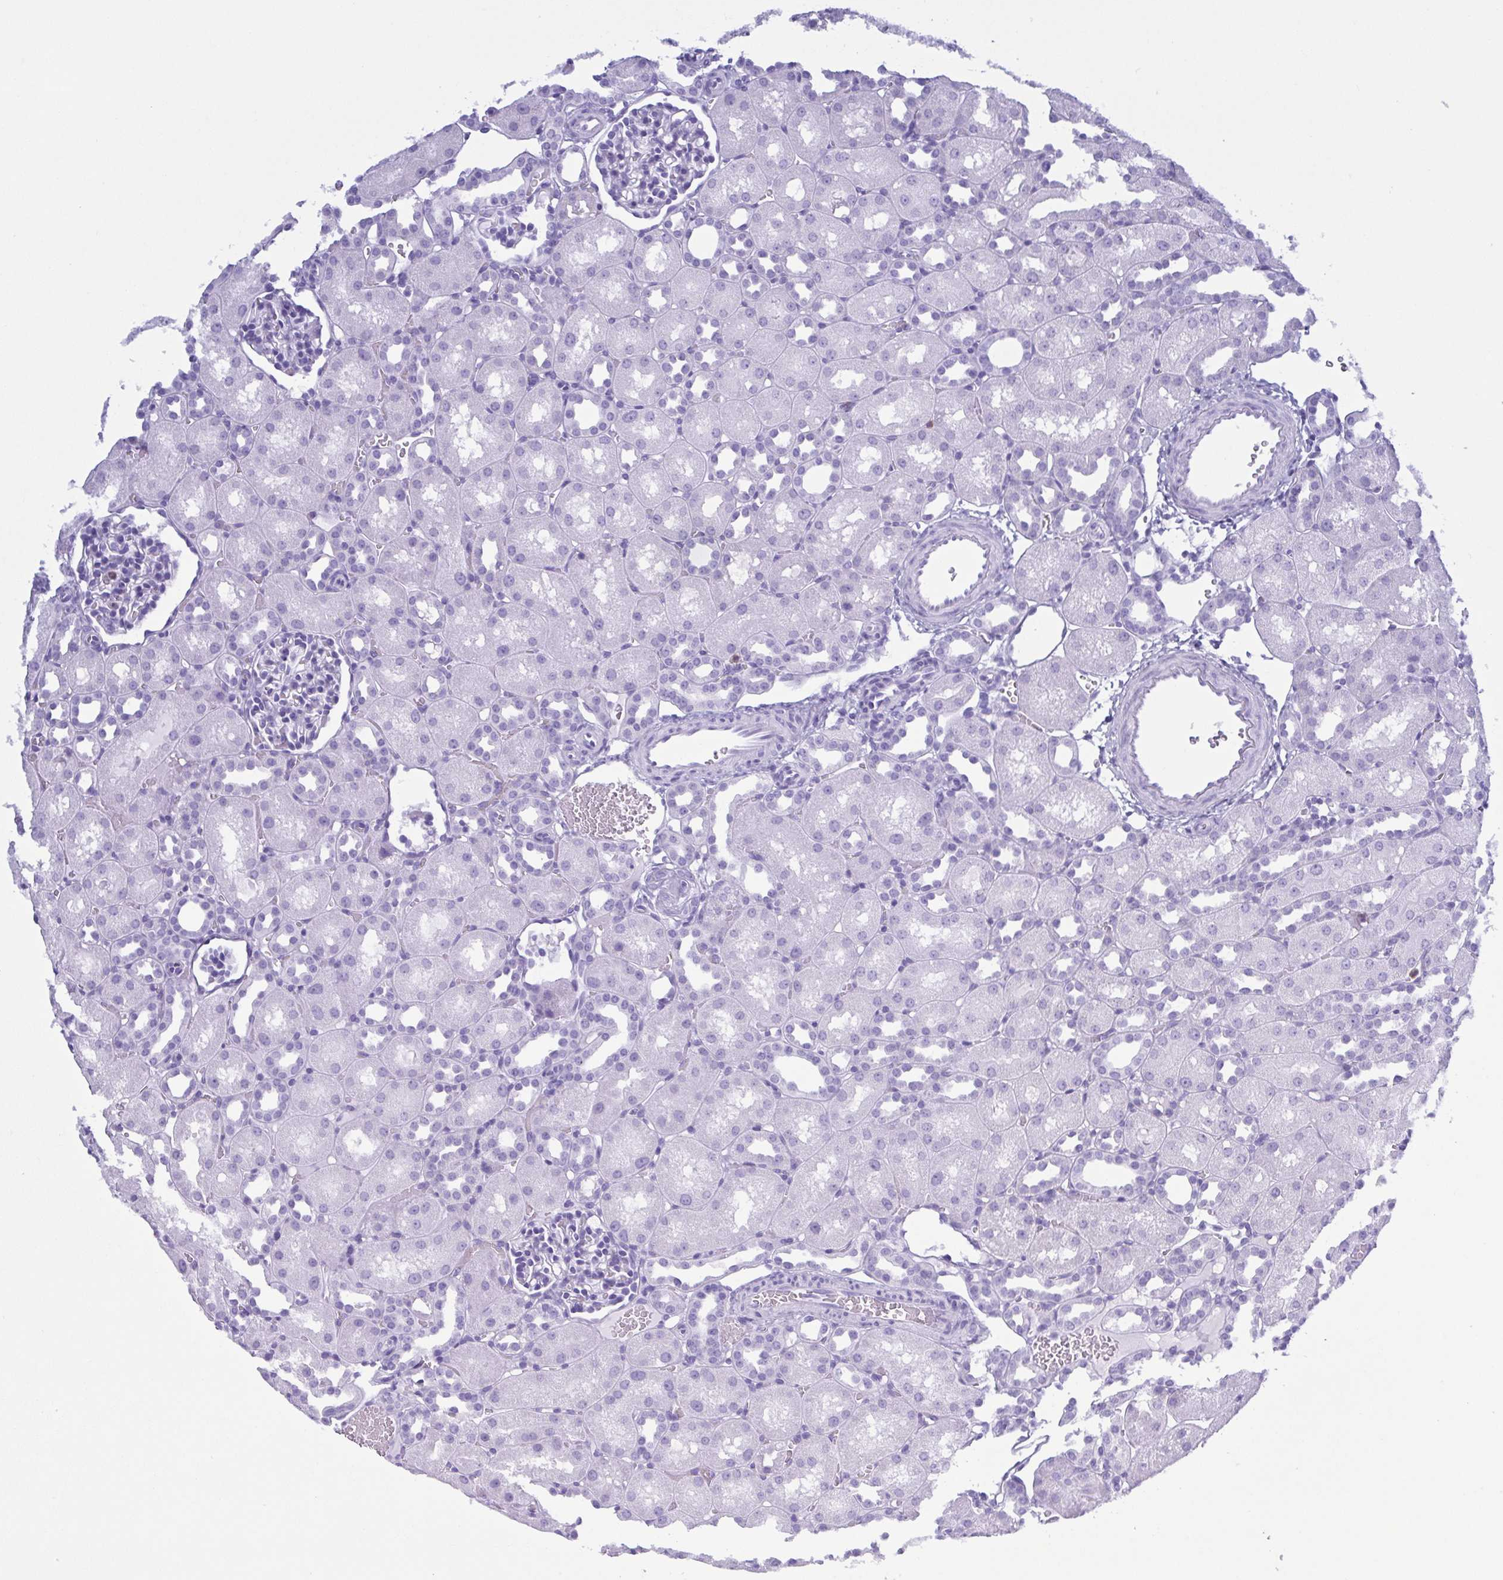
{"staining": {"intensity": "negative", "quantity": "none", "location": "none"}, "tissue": "kidney", "cell_type": "Cells in glomeruli", "image_type": "normal", "snomed": [{"axis": "morphology", "description": "Normal tissue, NOS"}, {"axis": "topography", "description": "Kidney"}], "caption": "A micrograph of kidney stained for a protein displays no brown staining in cells in glomeruli. (IHC, brightfield microscopy, high magnification).", "gene": "LTF", "patient": {"sex": "male", "age": 1}}